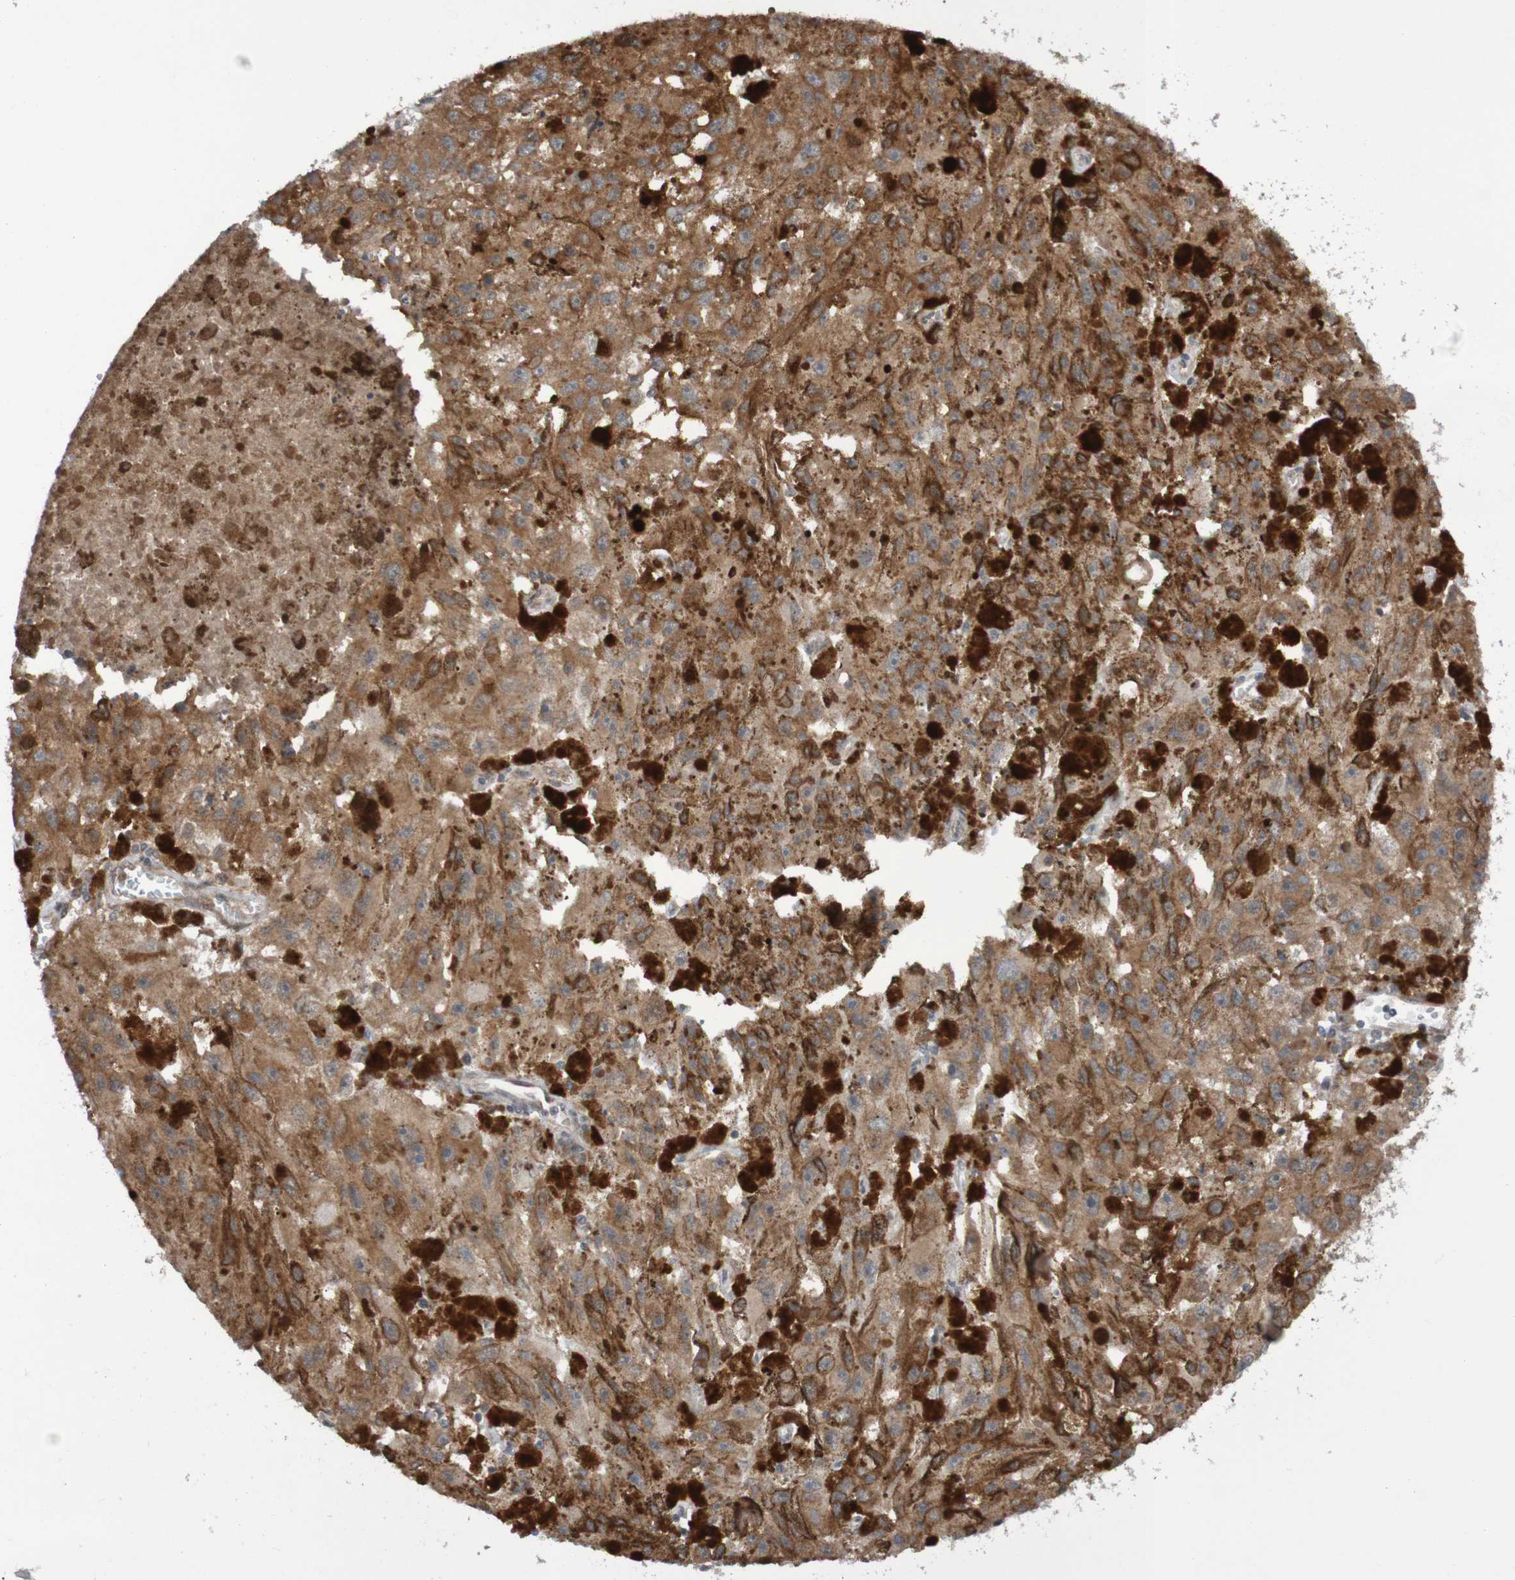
{"staining": {"intensity": "moderate", "quantity": ">75%", "location": "cytoplasmic/membranous"}, "tissue": "melanoma", "cell_type": "Tumor cells", "image_type": "cancer", "snomed": [{"axis": "morphology", "description": "Malignant melanoma, NOS"}, {"axis": "topography", "description": "Skin"}], "caption": "Approximately >75% of tumor cells in human malignant melanoma display moderate cytoplasmic/membranous protein positivity as visualized by brown immunohistochemical staining.", "gene": "ITLN1", "patient": {"sex": "female", "age": 104}}